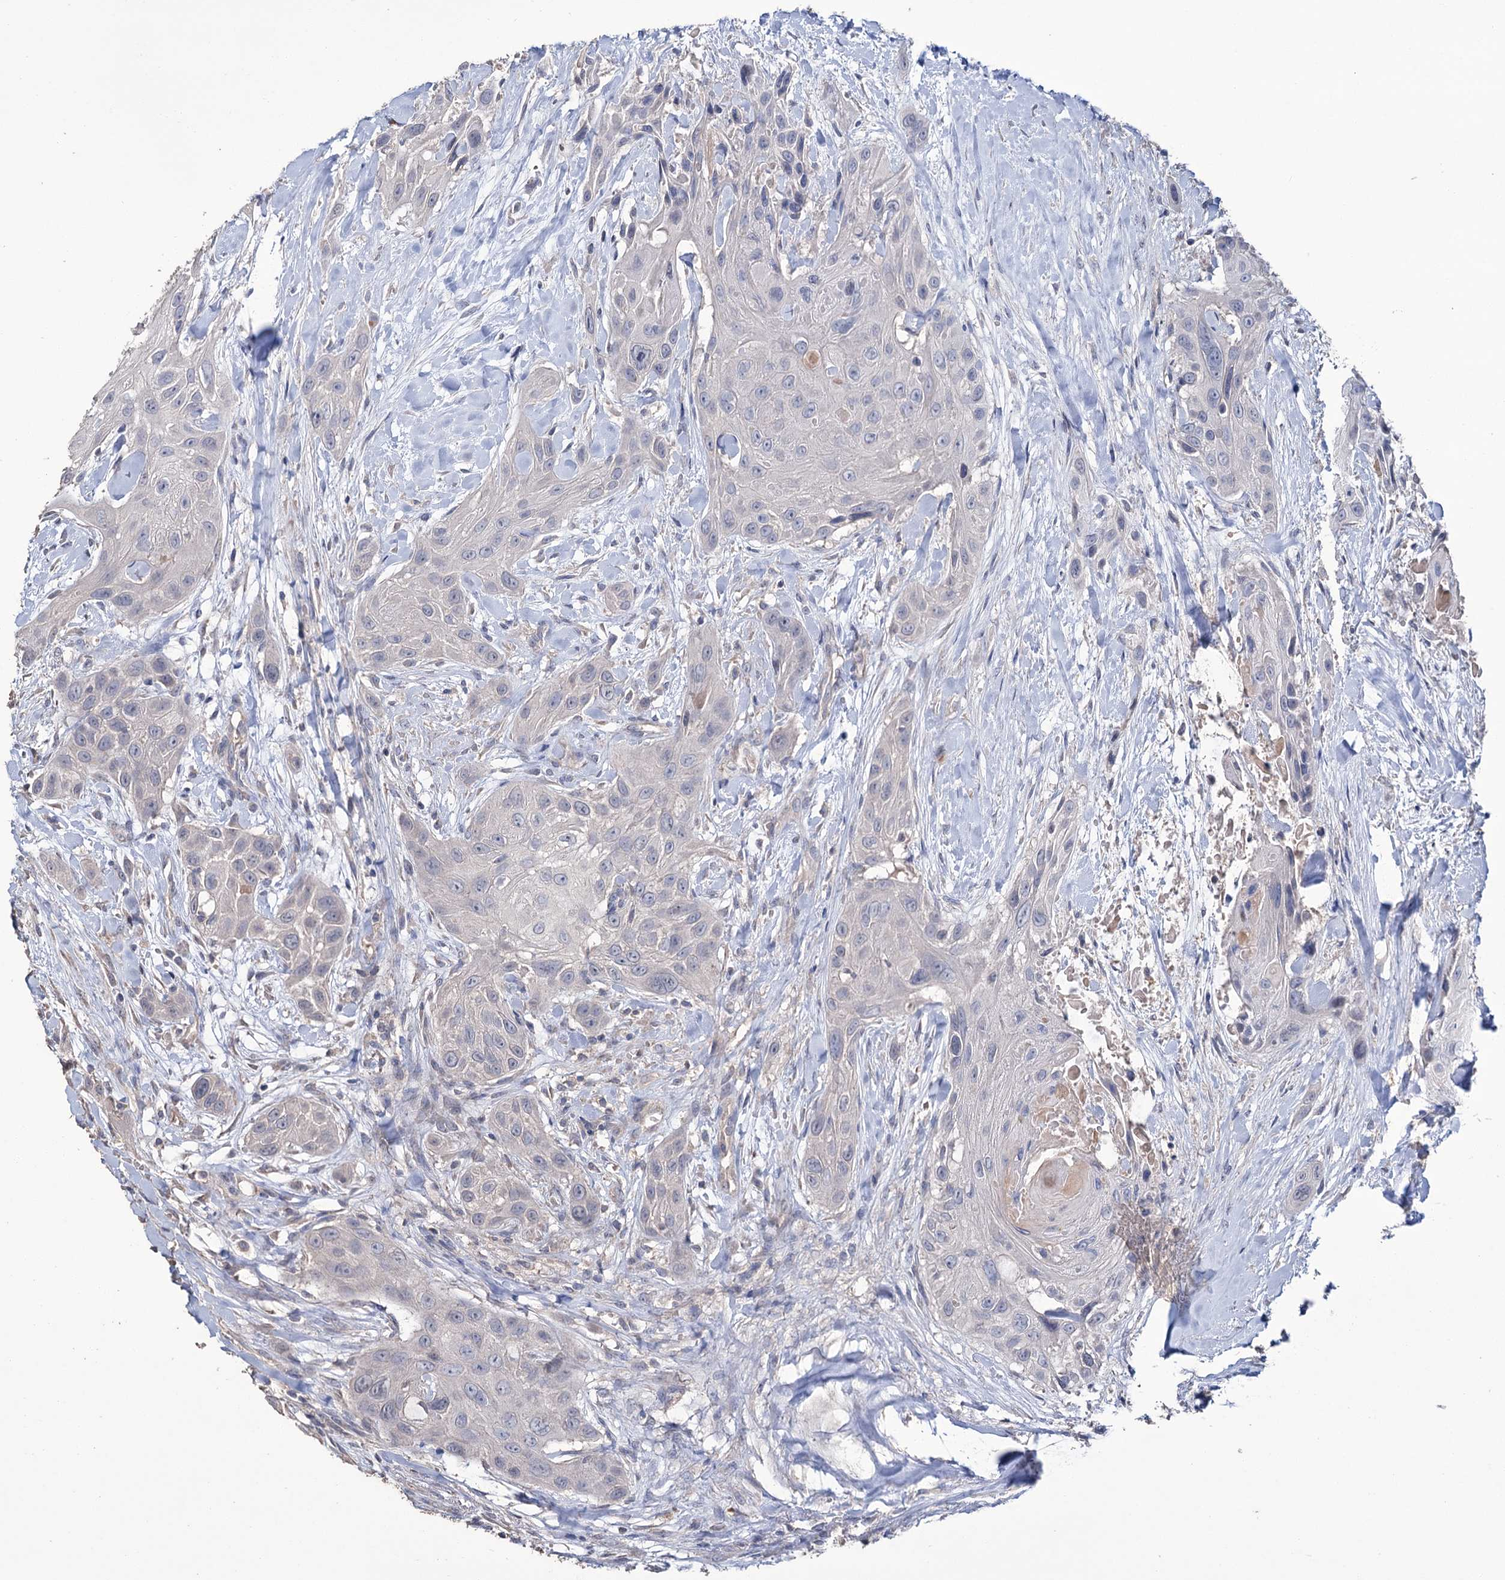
{"staining": {"intensity": "negative", "quantity": "none", "location": "none"}, "tissue": "head and neck cancer", "cell_type": "Tumor cells", "image_type": "cancer", "snomed": [{"axis": "morphology", "description": "Squamous cell carcinoma, NOS"}, {"axis": "topography", "description": "Head-Neck"}], "caption": "Protein analysis of head and neck squamous cell carcinoma displays no significant positivity in tumor cells.", "gene": "EPB41L5", "patient": {"sex": "male", "age": 81}}